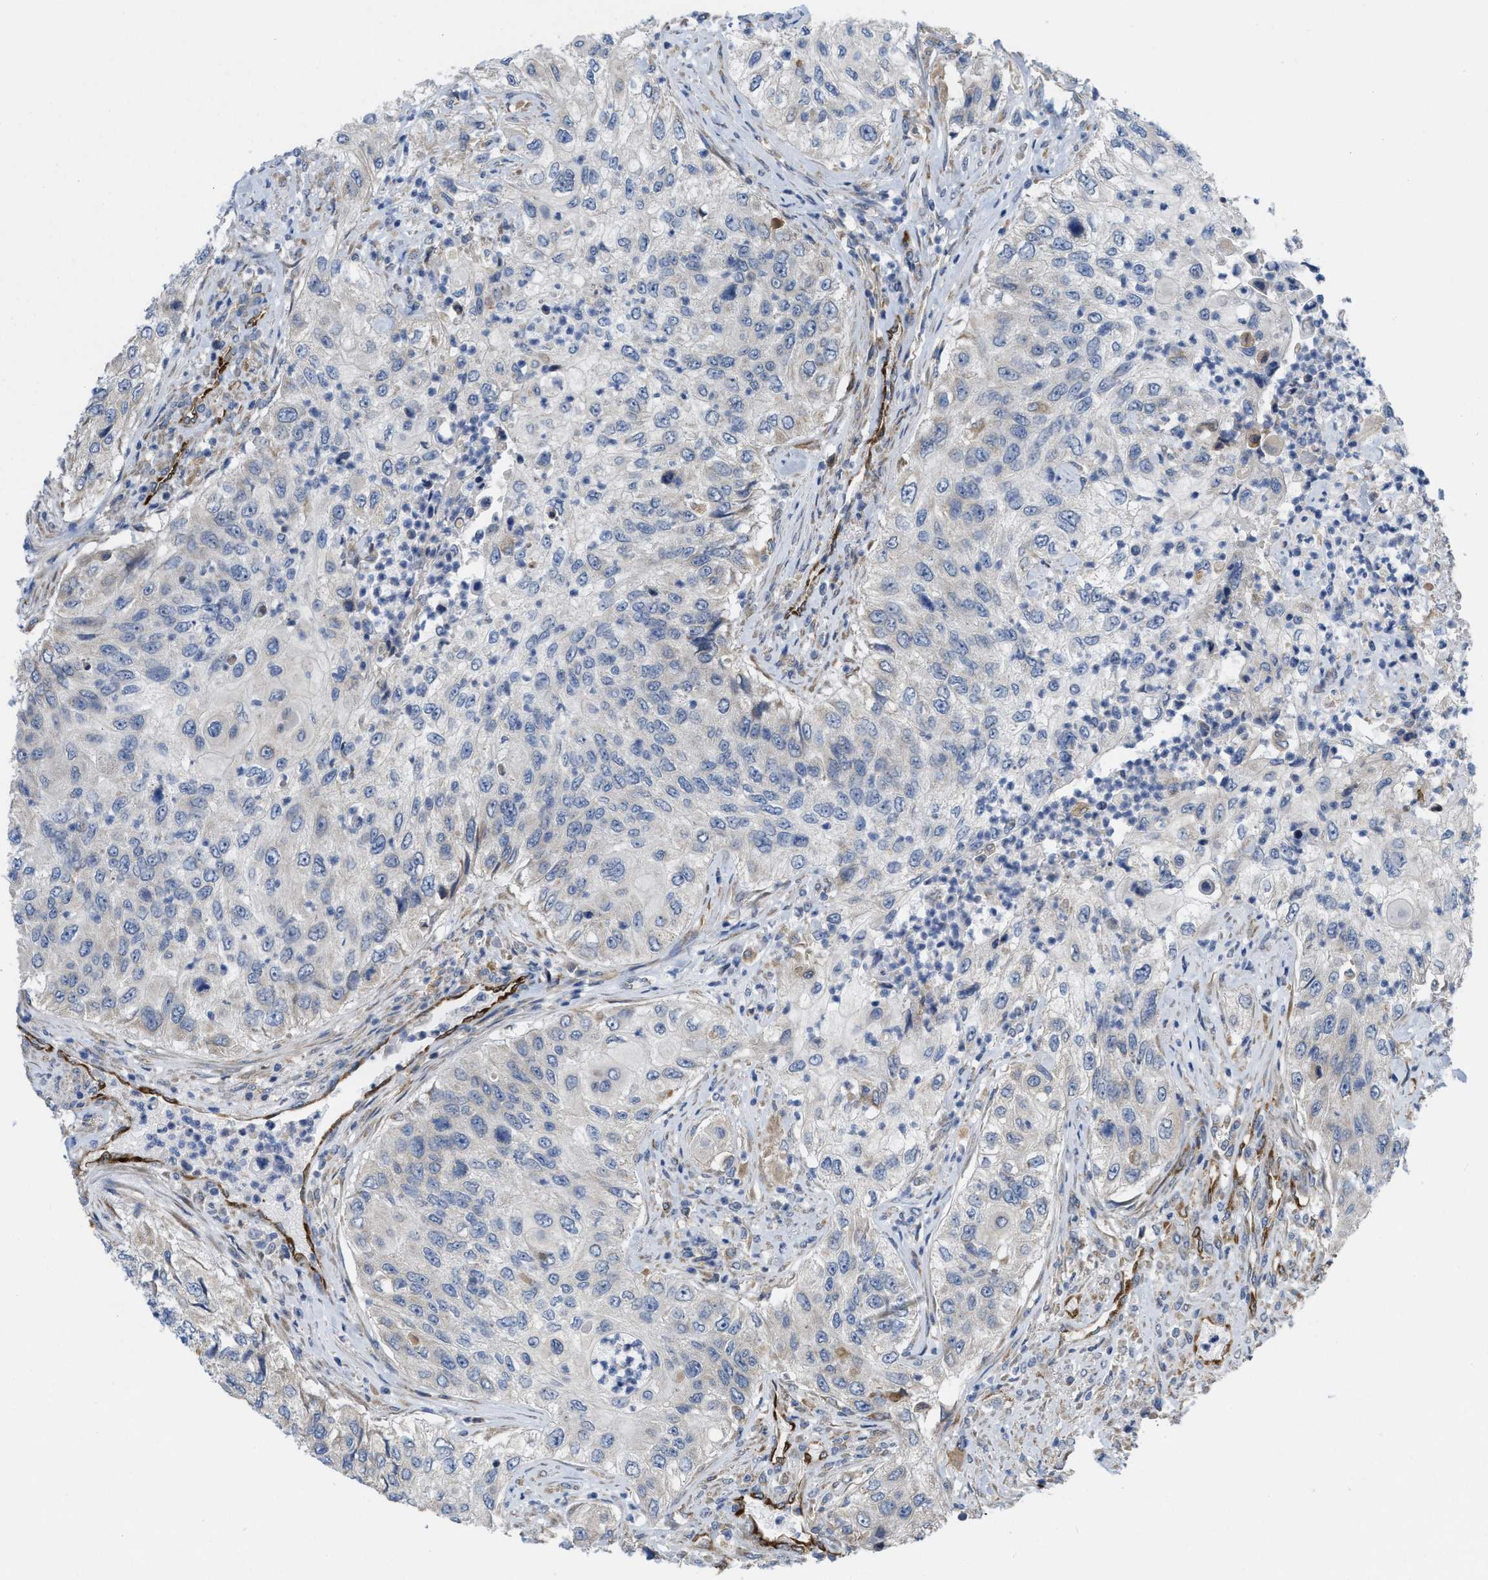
{"staining": {"intensity": "negative", "quantity": "none", "location": "none"}, "tissue": "urothelial cancer", "cell_type": "Tumor cells", "image_type": "cancer", "snomed": [{"axis": "morphology", "description": "Urothelial carcinoma, High grade"}, {"axis": "topography", "description": "Urinary bladder"}], "caption": "Immunohistochemical staining of urothelial carcinoma (high-grade) shows no significant staining in tumor cells.", "gene": "EOGT", "patient": {"sex": "female", "age": 60}}